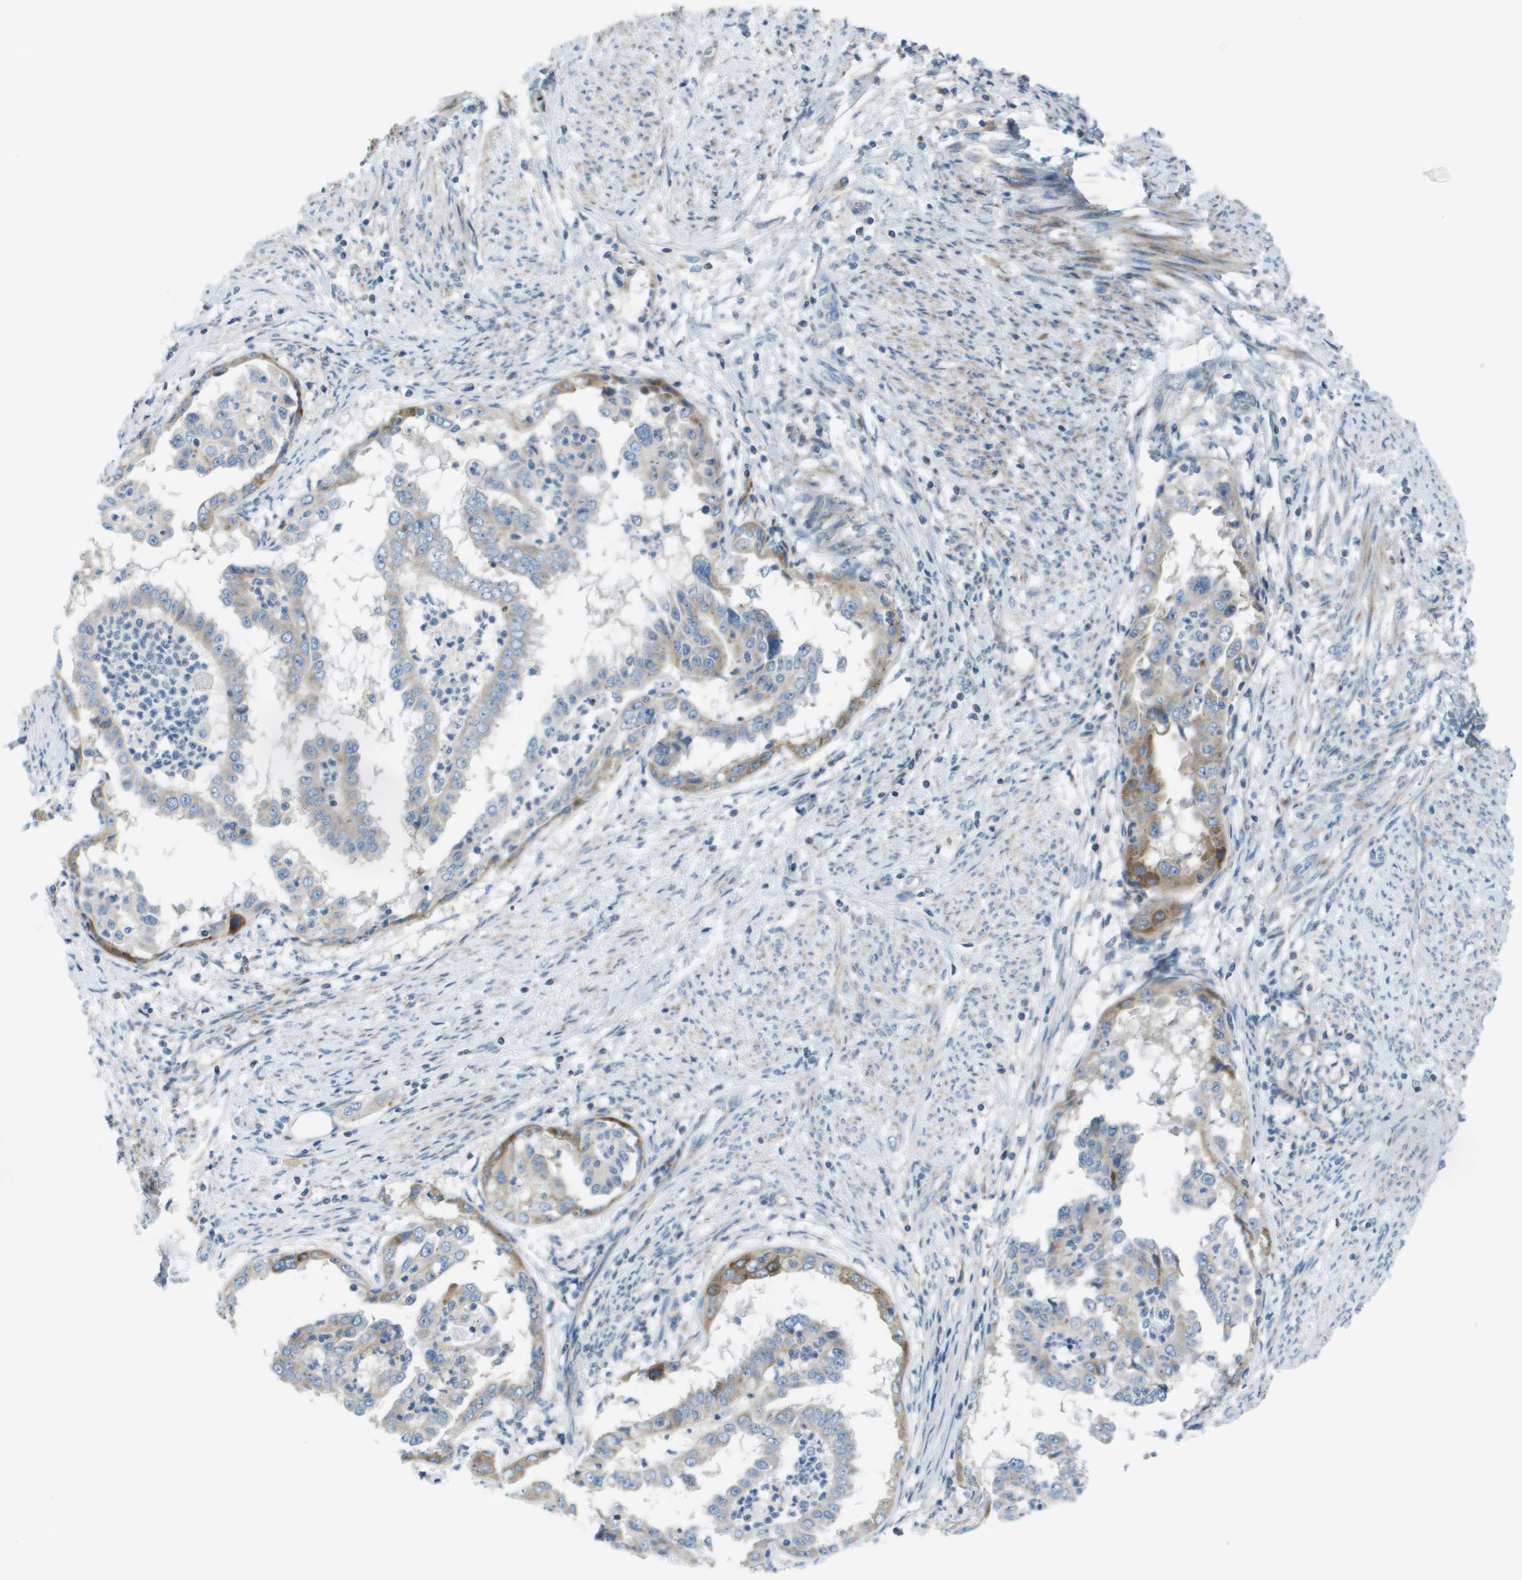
{"staining": {"intensity": "moderate", "quantity": "<25%", "location": "cytoplasmic/membranous"}, "tissue": "endometrial cancer", "cell_type": "Tumor cells", "image_type": "cancer", "snomed": [{"axis": "morphology", "description": "Adenocarcinoma, NOS"}, {"axis": "topography", "description": "Endometrium"}], "caption": "Immunohistochemical staining of human endometrial cancer (adenocarcinoma) demonstrates moderate cytoplasmic/membranous protein expression in about <25% of tumor cells. (DAB (3,3'-diaminobenzidine) = brown stain, brightfield microscopy at high magnification).", "gene": "GALNT6", "patient": {"sex": "female", "age": 85}}